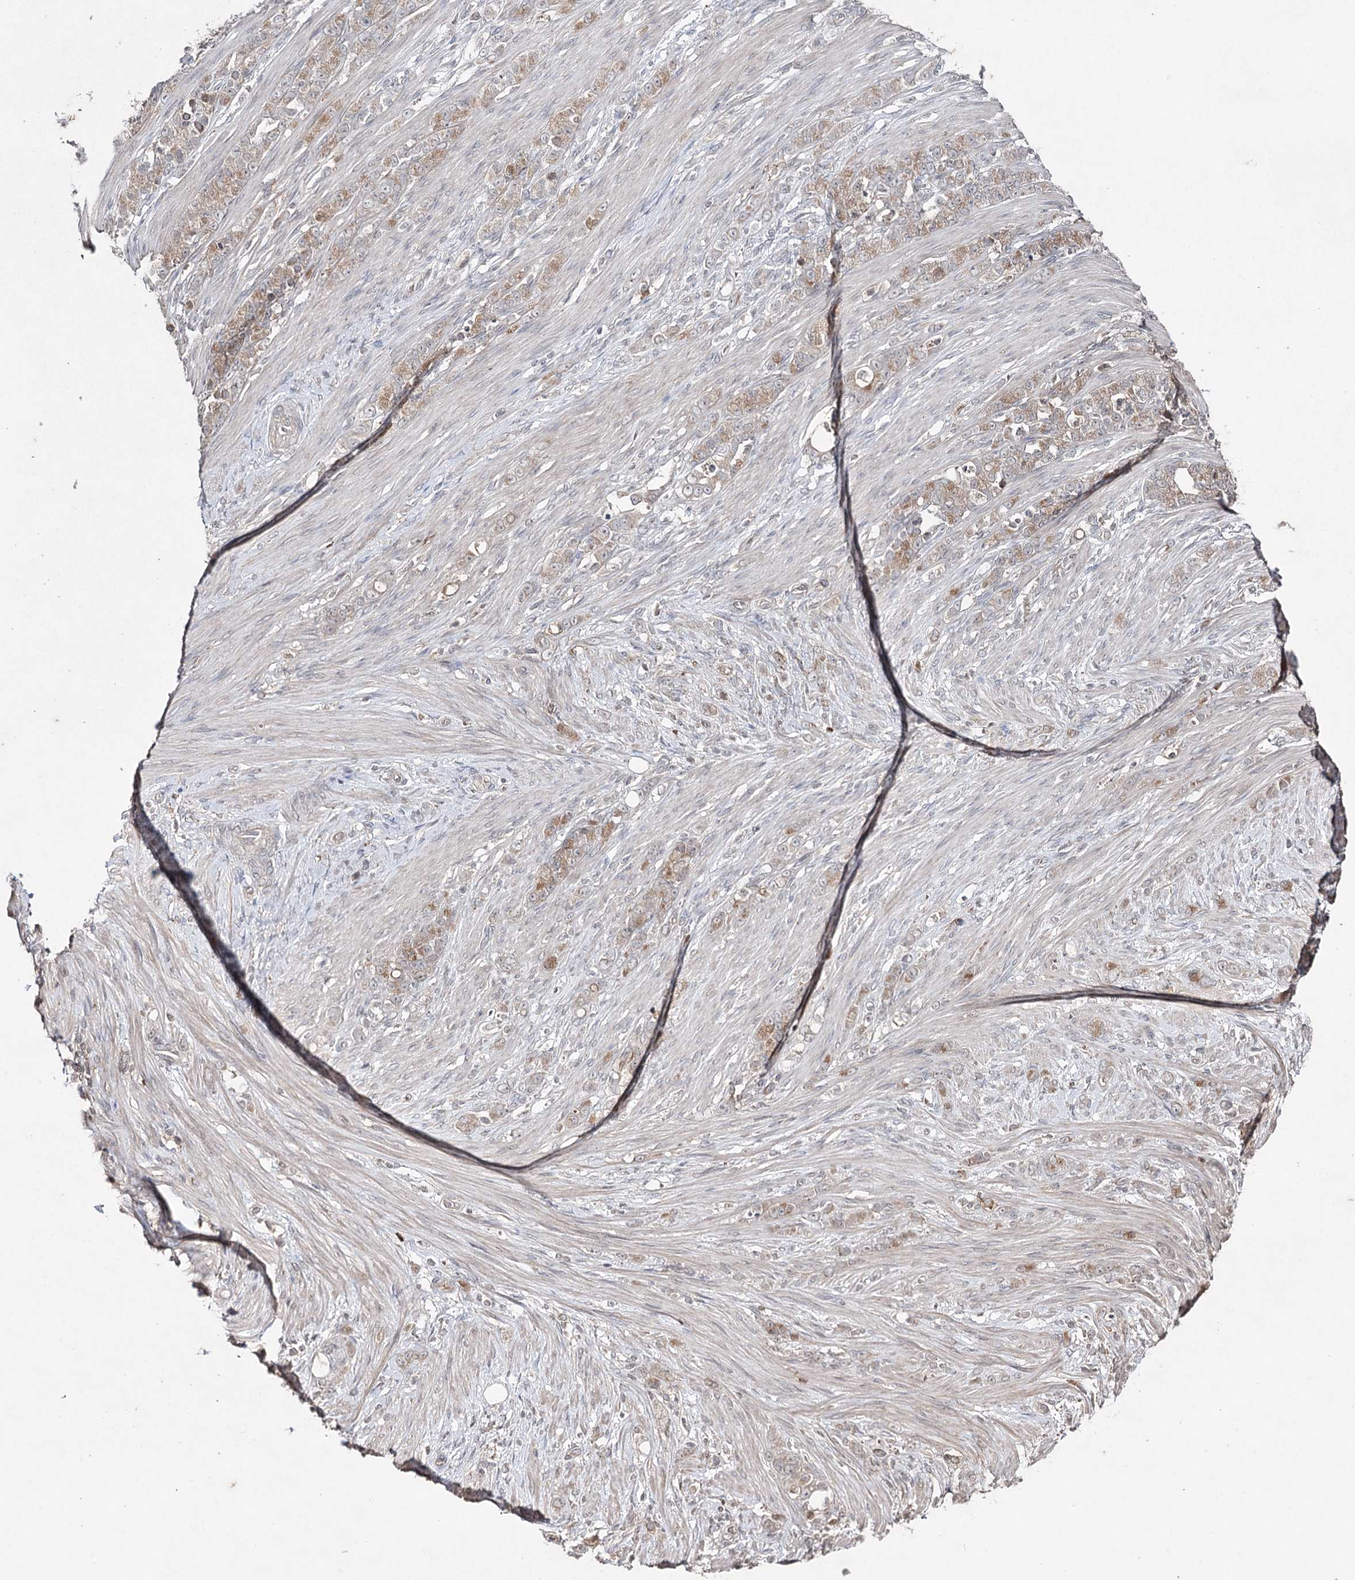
{"staining": {"intensity": "moderate", "quantity": "25%-75%", "location": "cytoplasmic/membranous"}, "tissue": "stomach cancer", "cell_type": "Tumor cells", "image_type": "cancer", "snomed": [{"axis": "morphology", "description": "Adenocarcinoma, NOS"}, {"axis": "topography", "description": "Stomach"}], "caption": "Moderate cytoplasmic/membranous protein positivity is identified in approximately 25%-75% of tumor cells in stomach cancer. The staining is performed using DAB brown chromogen to label protein expression. The nuclei are counter-stained blue using hematoxylin.", "gene": "SYNGR3", "patient": {"sex": "female", "age": 79}}